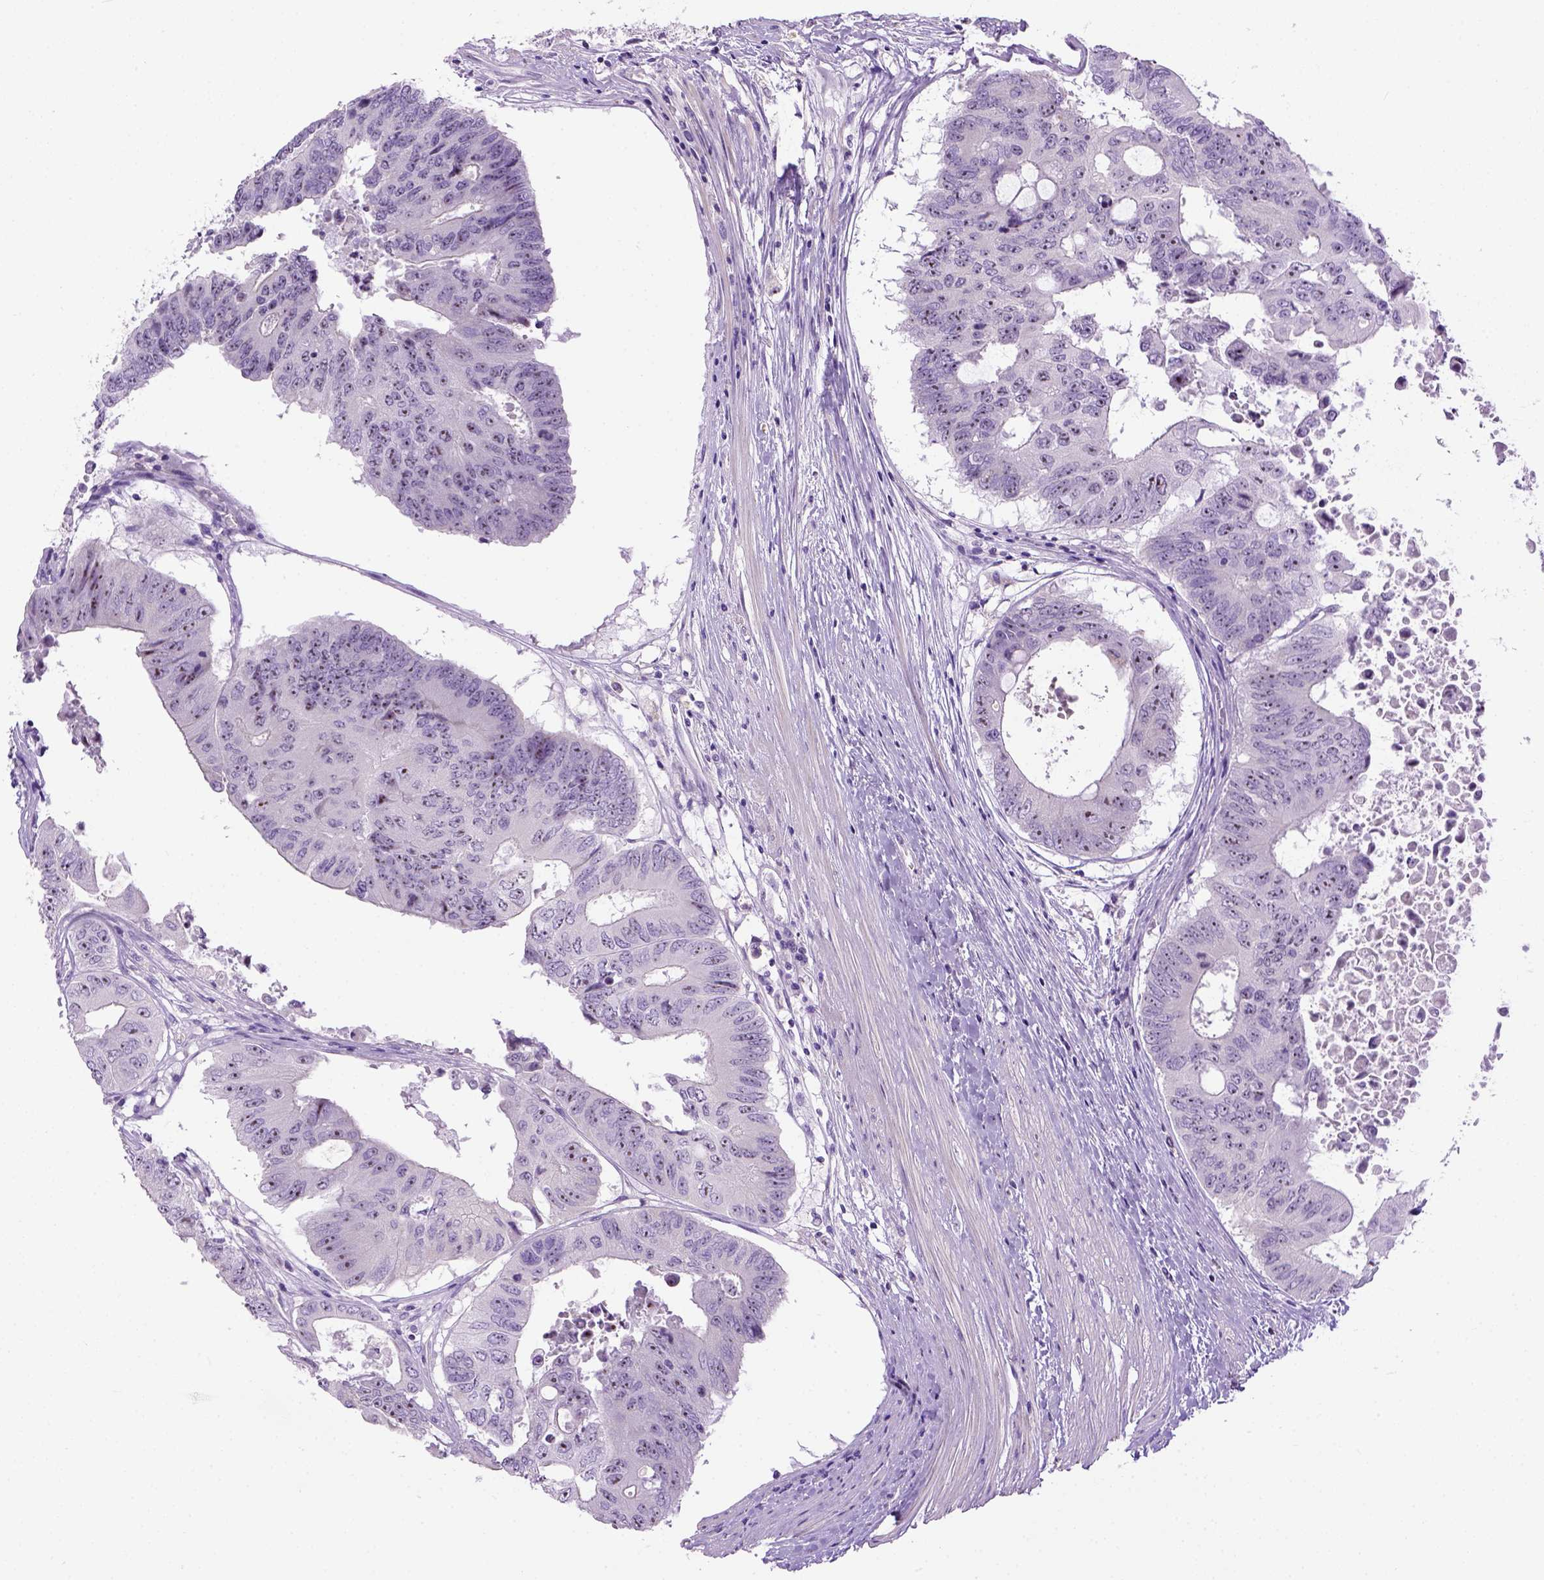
{"staining": {"intensity": "moderate", "quantity": "25%-75%", "location": "nuclear"}, "tissue": "colorectal cancer", "cell_type": "Tumor cells", "image_type": "cancer", "snomed": [{"axis": "morphology", "description": "Adenocarcinoma, NOS"}, {"axis": "topography", "description": "Rectum"}], "caption": "A medium amount of moderate nuclear staining is present in about 25%-75% of tumor cells in adenocarcinoma (colorectal) tissue.", "gene": "UTP4", "patient": {"sex": "male", "age": 59}}